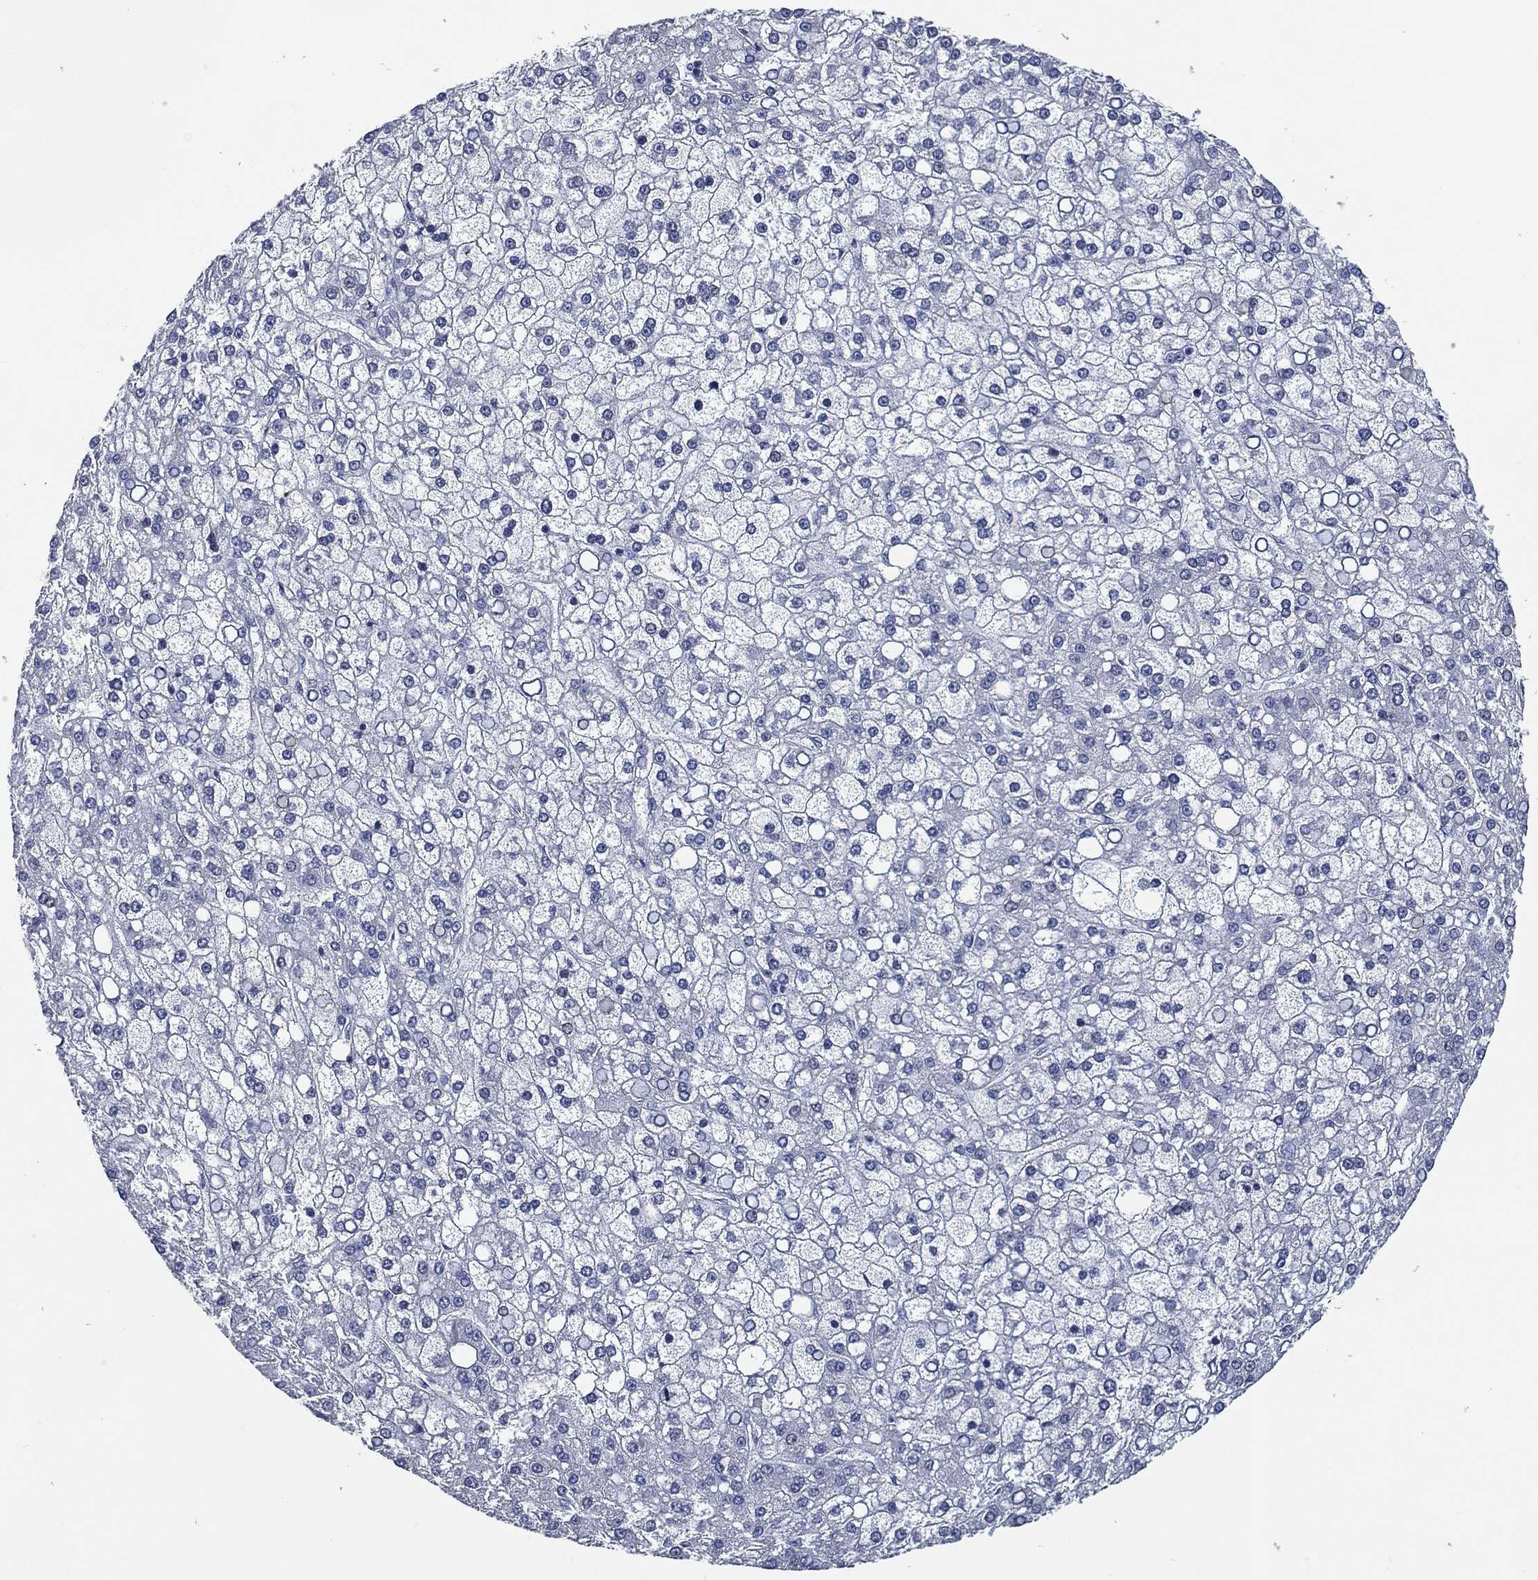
{"staining": {"intensity": "negative", "quantity": "none", "location": "none"}, "tissue": "liver cancer", "cell_type": "Tumor cells", "image_type": "cancer", "snomed": [{"axis": "morphology", "description": "Carcinoma, Hepatocellular, NOS"}, {"axis": "topography", "description": "Liver"}], "caption": "A histopathology image of hepatocellular carcinoma (liver) stained for a protein displays no brown staining in tumor cells.", "gene": "IL2RG", "patient": {"sex": "male", "age": 67}}